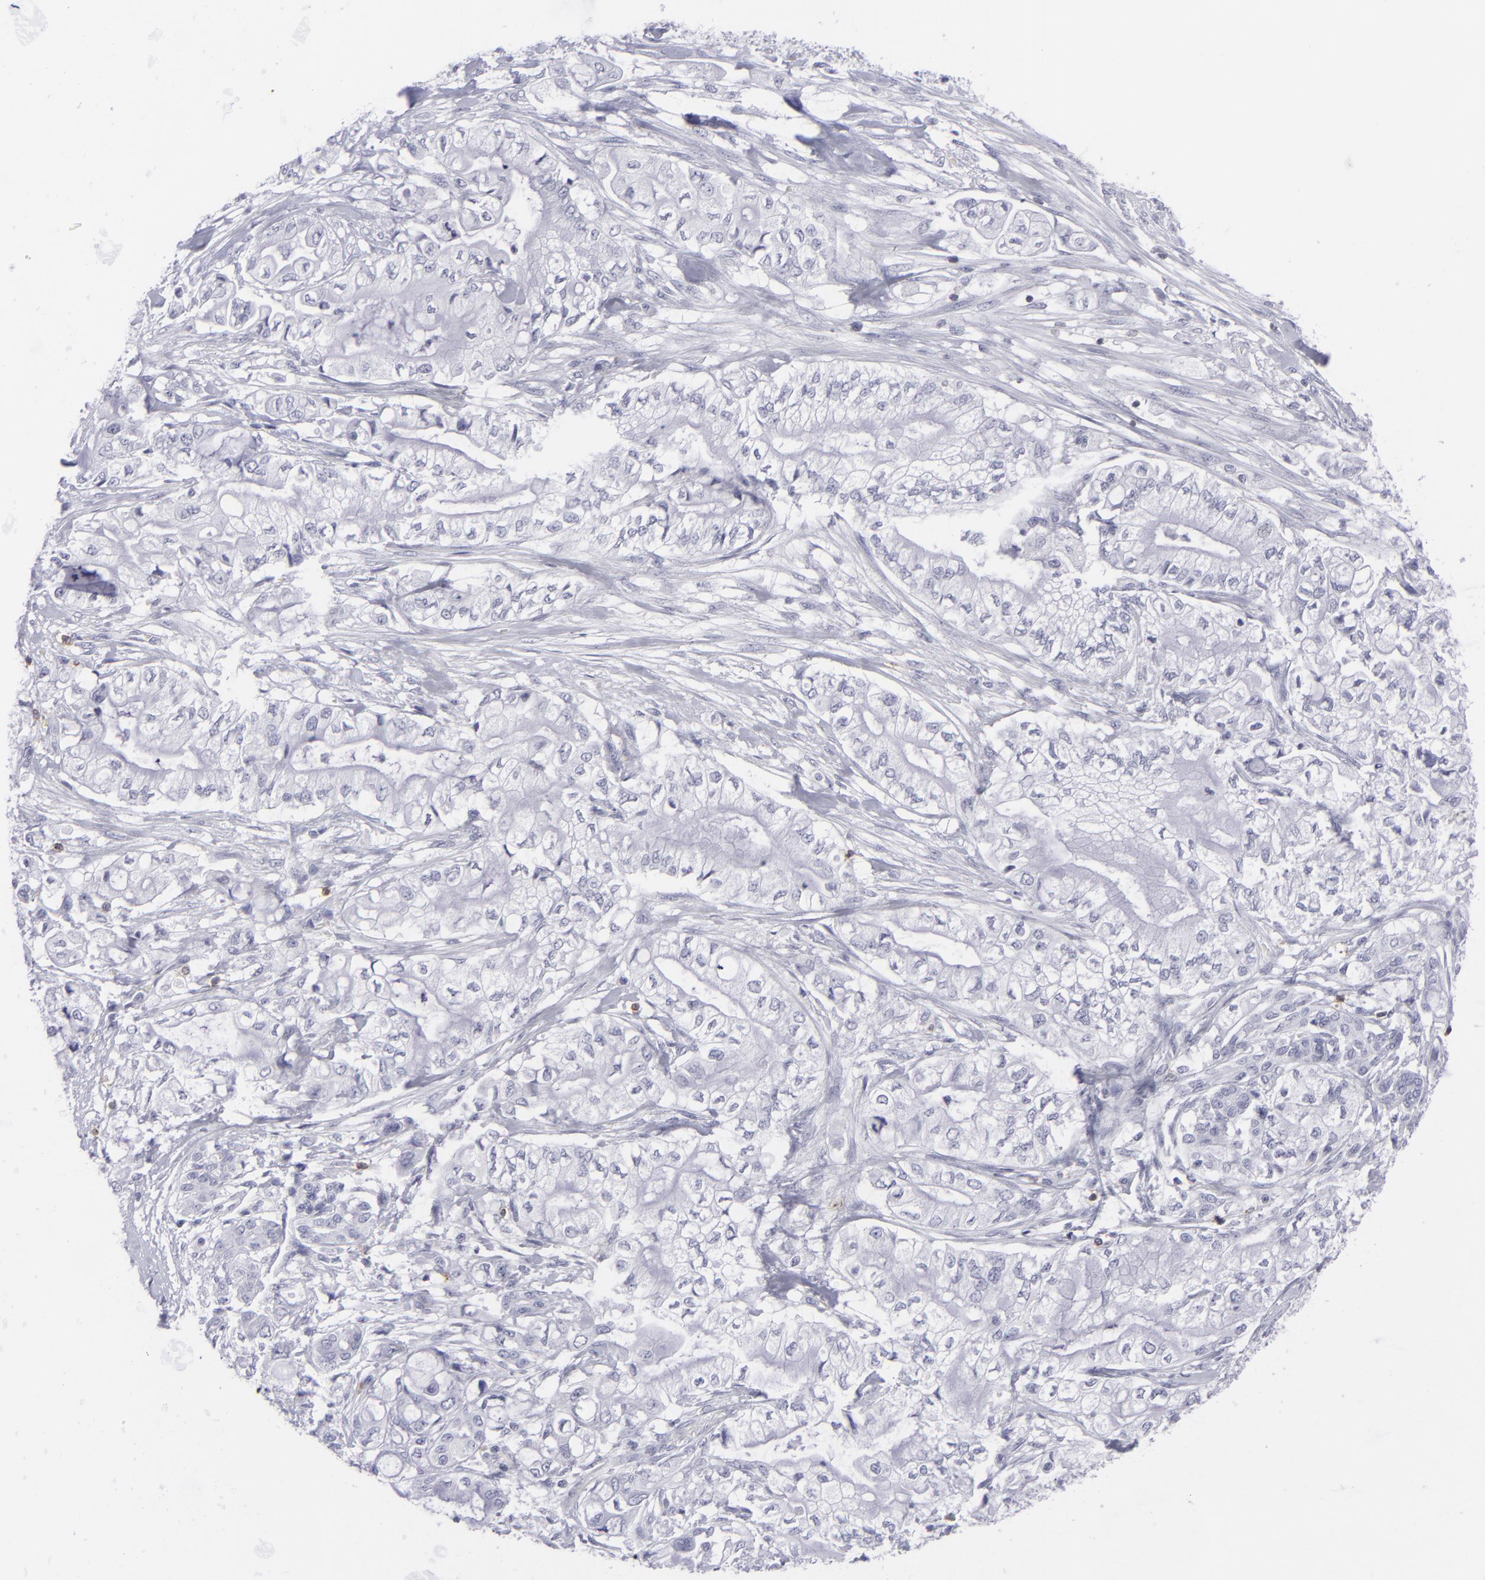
{"staining": {"intensity": "negative", "quantity": "none", "location": "none"}, "tissue": "pancreatic cancer", "cell_type": "Tumor cells", "image_type": "cancer", "snomed": [{"axis": "morphology", "description": "Adenocarcinoma, NOS"}, {"axis": "topography", "description": "Pancreas"}], "caption": "IHC of pancreatic adenocarcinoma displays no positivity in tumor cells. The staining was performed using DAB to visualize the protein expression in brown, while the nuclei were stained in blue with hematoxylin (Magnification: 20x).", "gene": "CD7", "patient": {"sex": "male", "age": 79}}